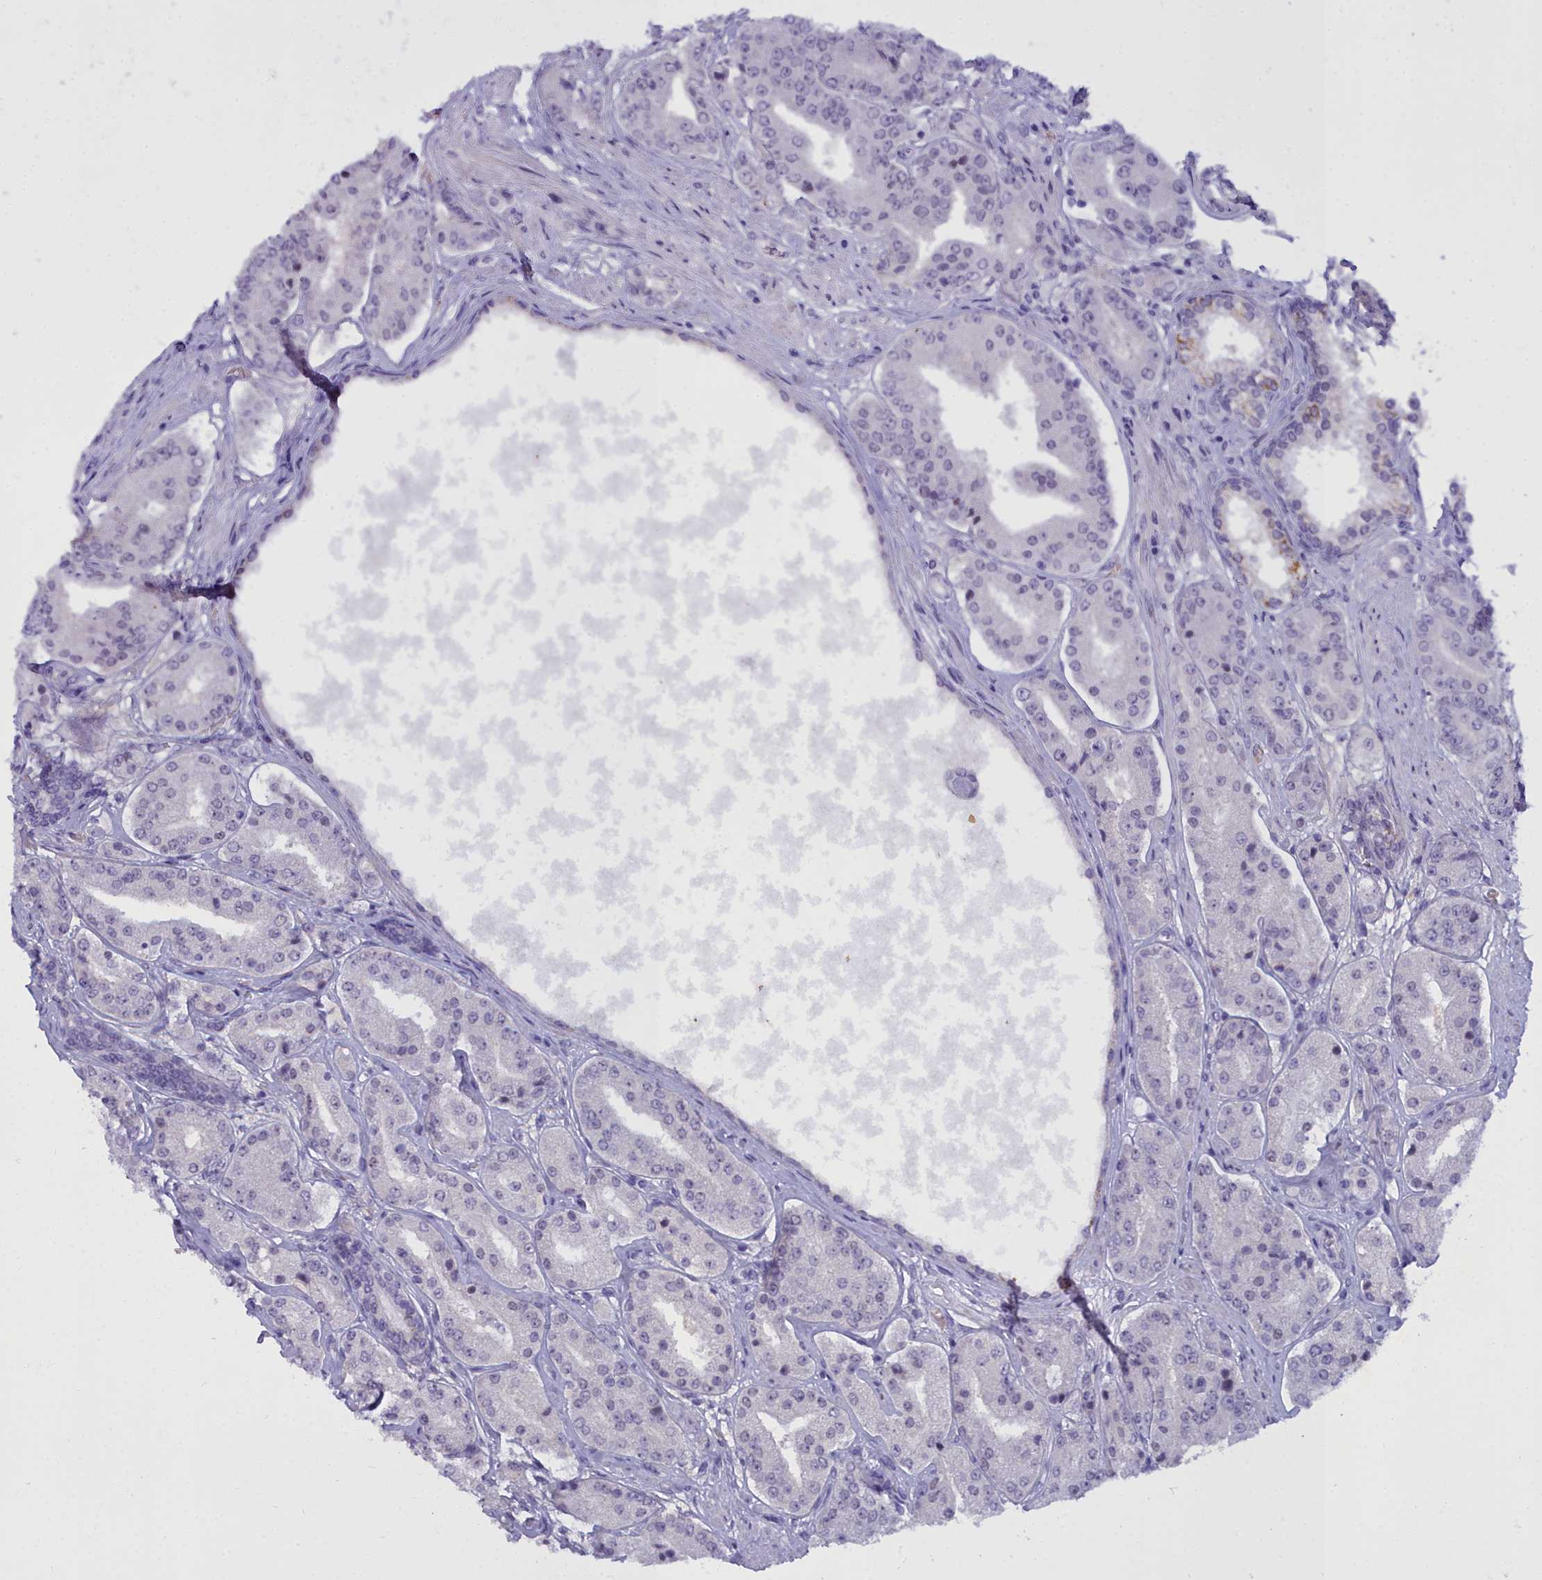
{"staining": {"intensity": "negative", "quantity": "none", "location": "none"}, "tissue": "prostate cancer", "cell_type": "Tumor cells", "image_type": "cancer", "snomed": [{"axis": "morphology", "description": "Adenocarcinoma, High grade"}, {"axis": "topography", "description": "Prostate"}], "caption": "IHC image of human prostate cancer stained for a protein (brown), which displays no staining in tumor cells.", "gene": "OSTN", "patient": {"sex": "male", "age": 63}}